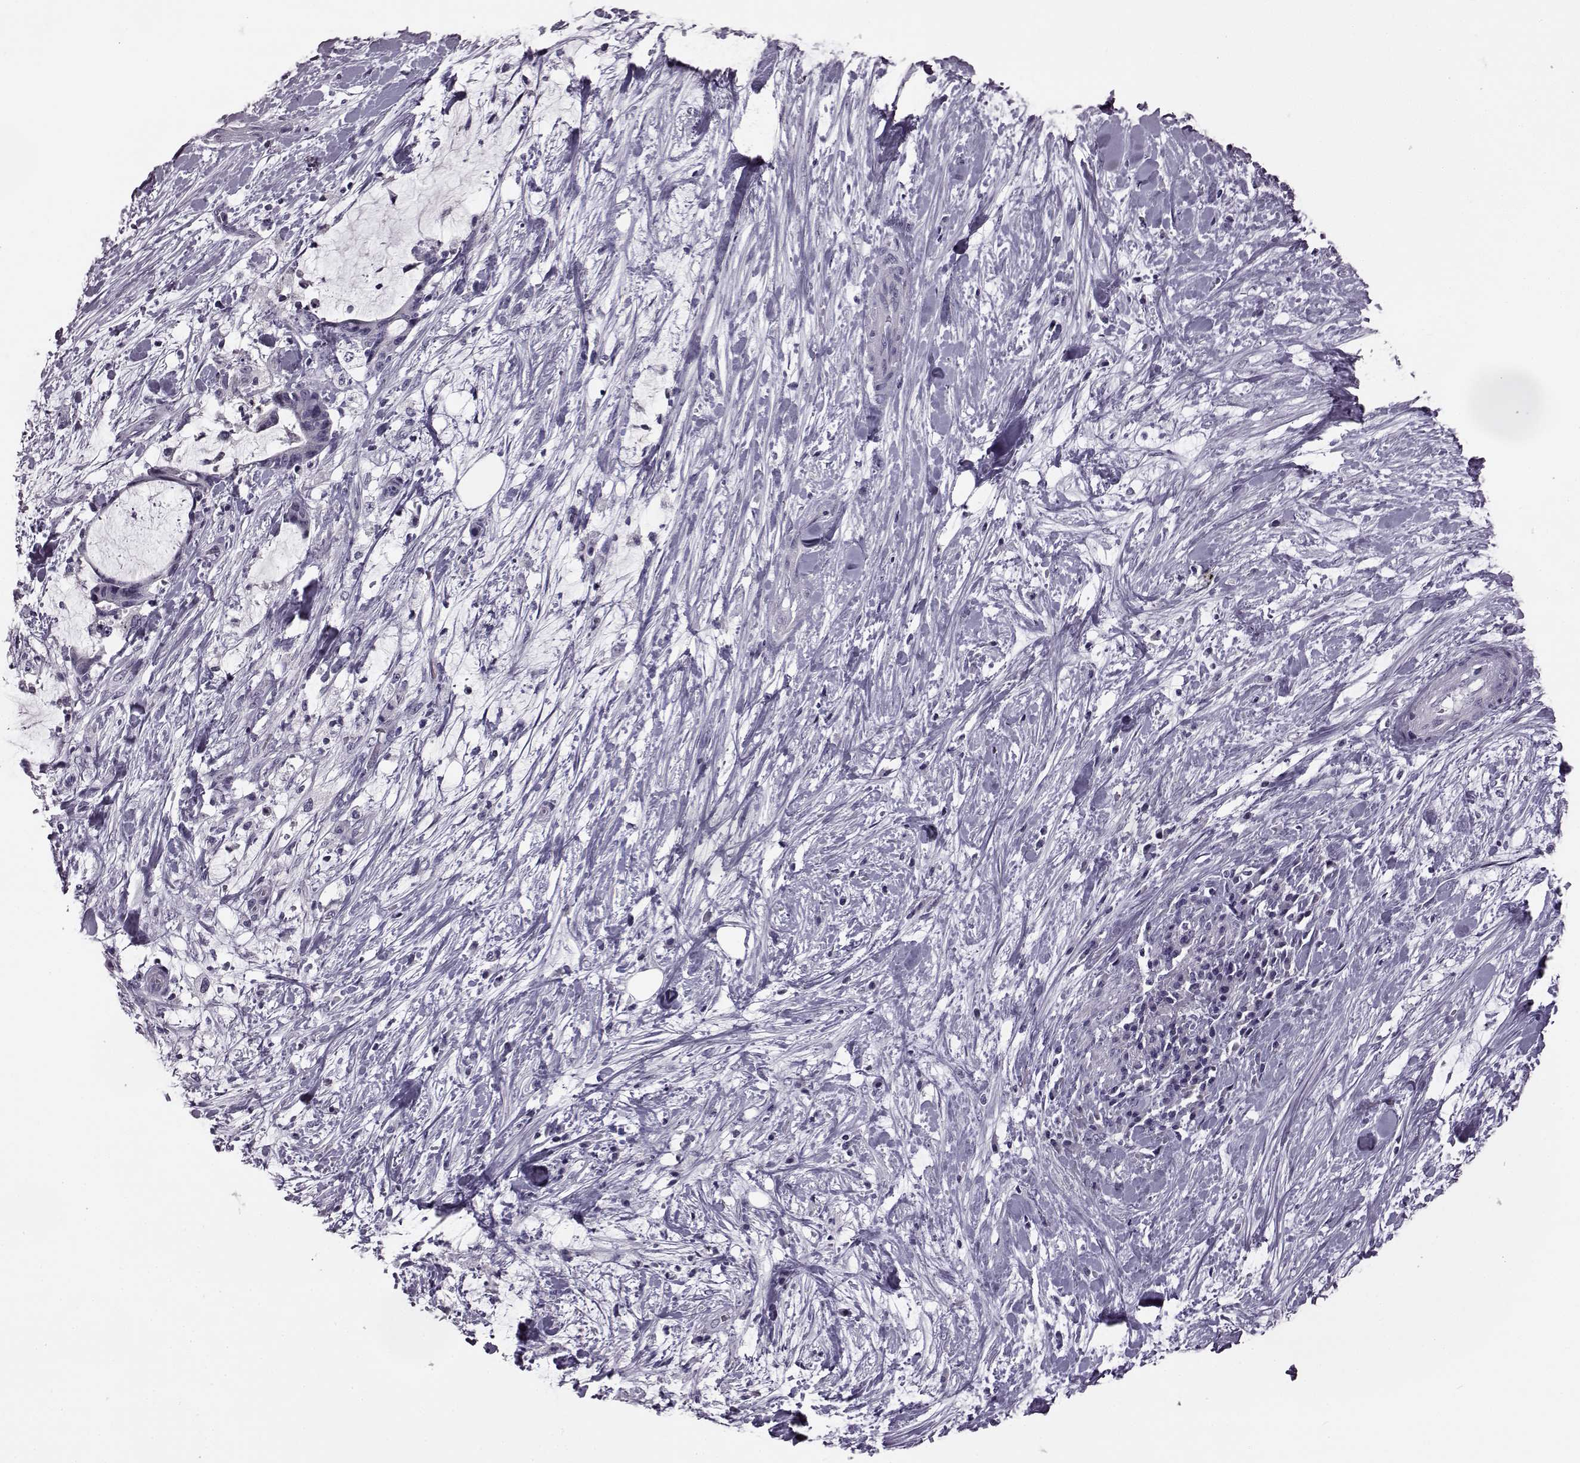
{"staining": {"intensity": "negative", "quantity": "none", "location": "none"}, "tissue": "liver cancer", "cell_type": "Tumor cells", "image_type": "cancer", "snomed": [{"axis": "morphology", "description": "Cholangiocarcinoma"}, {"axis": "topography", "description": "Liver"}], "caption": "Histopathology image shows no significant protein staining in tumor cells of liver cancer (cholangiocarcinoma).", "gene": "ODAD4", "patient": {"sex": "female", "age": 73}}